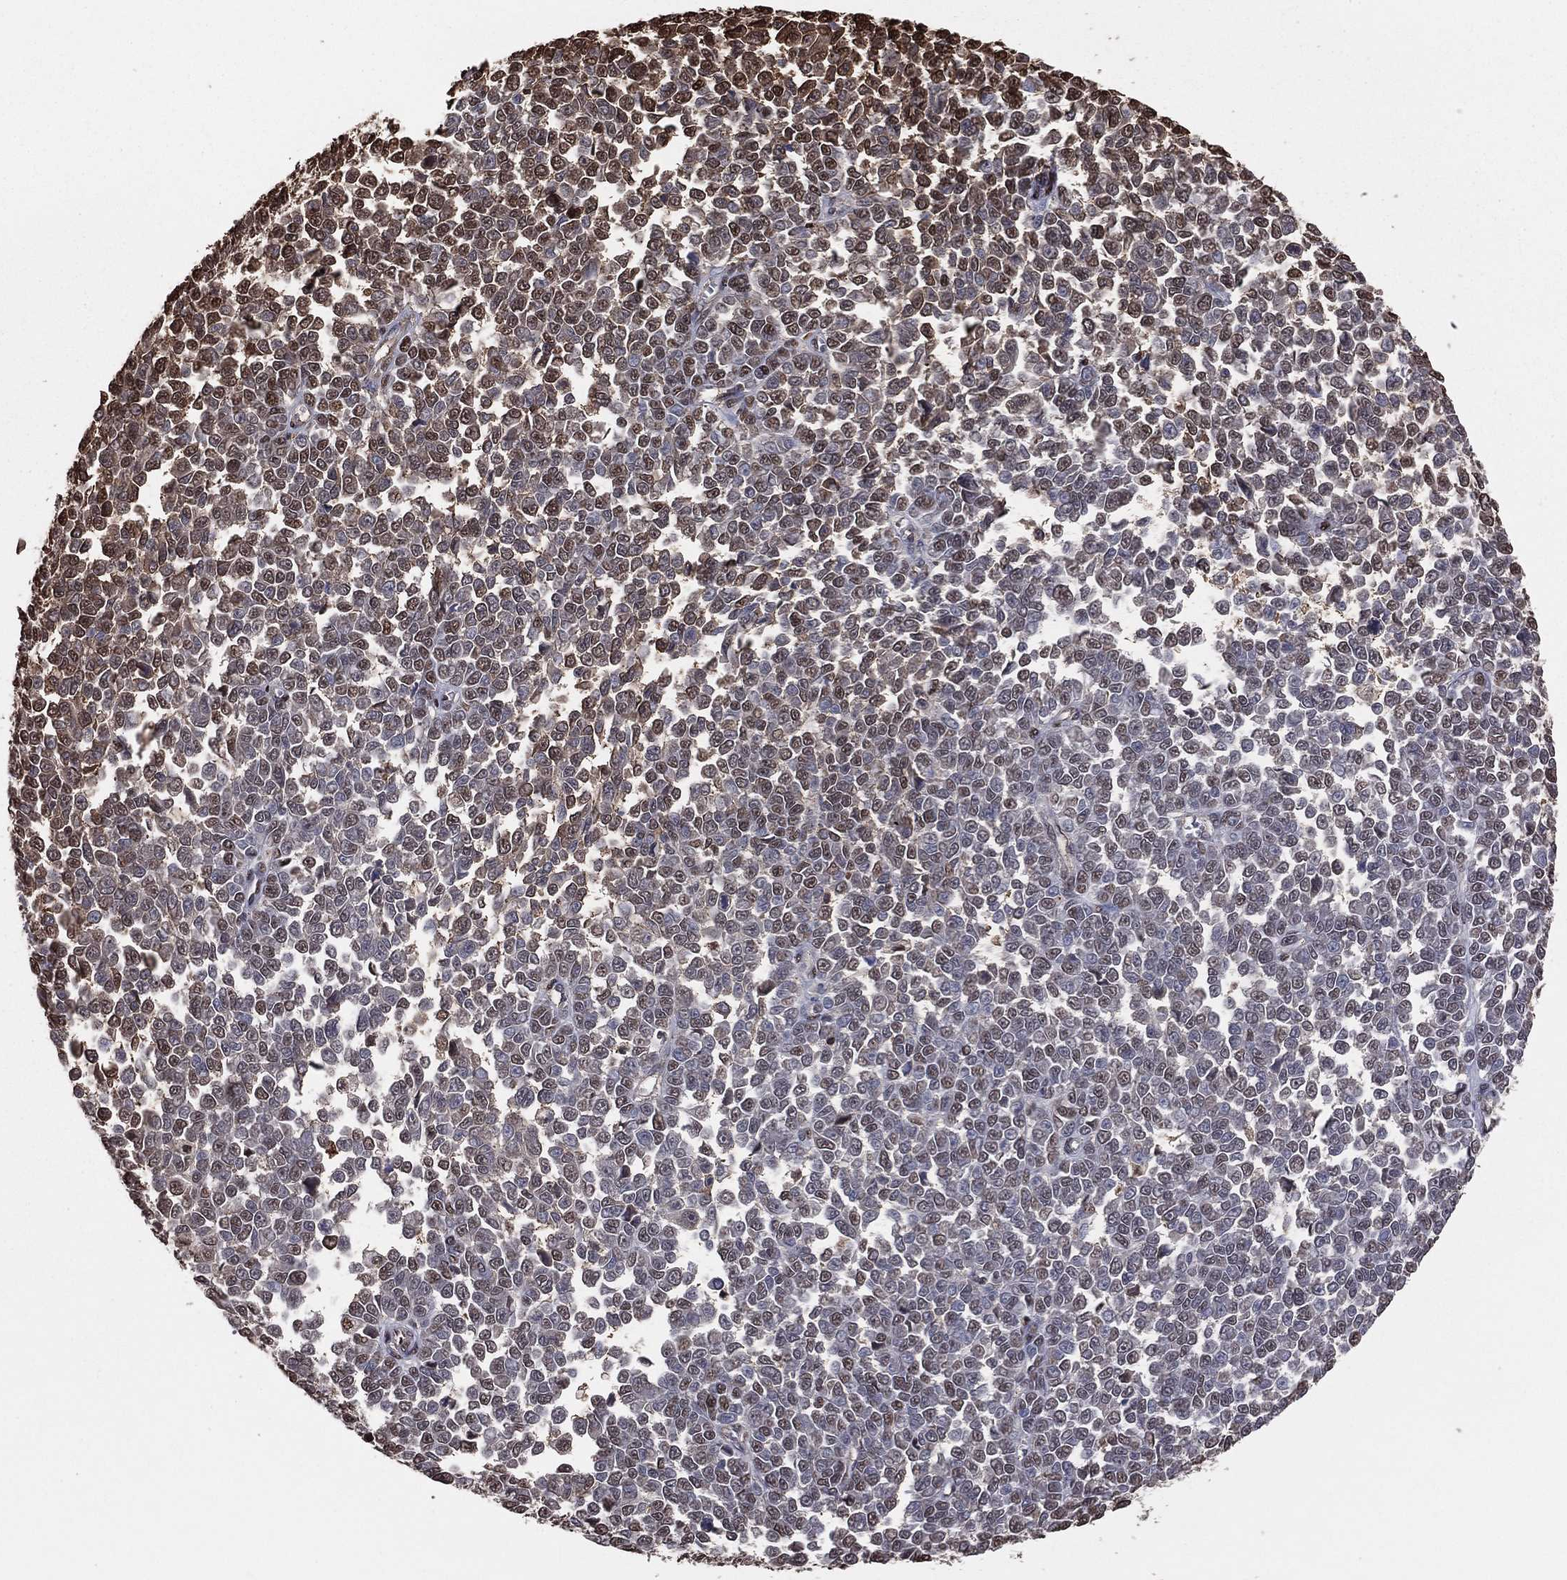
{"staining": {"intensity": "moderate", "quantity": "25%-75%", "location": "nuclear"}, "tissue": "melanoma", "cell_type": "Tumor cells", "image_type": "cancer", "snomed": [{"axis": "morphology", "description": "Malignant melanoma, NOS"}, {"axis": "topography", "description": "Skin"}], "caption": "A brown stain shows moderate nuclear staining of a protein in human melanoma tumor cells.", "gene": "GAPDH", "patient": {"sex": "female", "age": 95}}